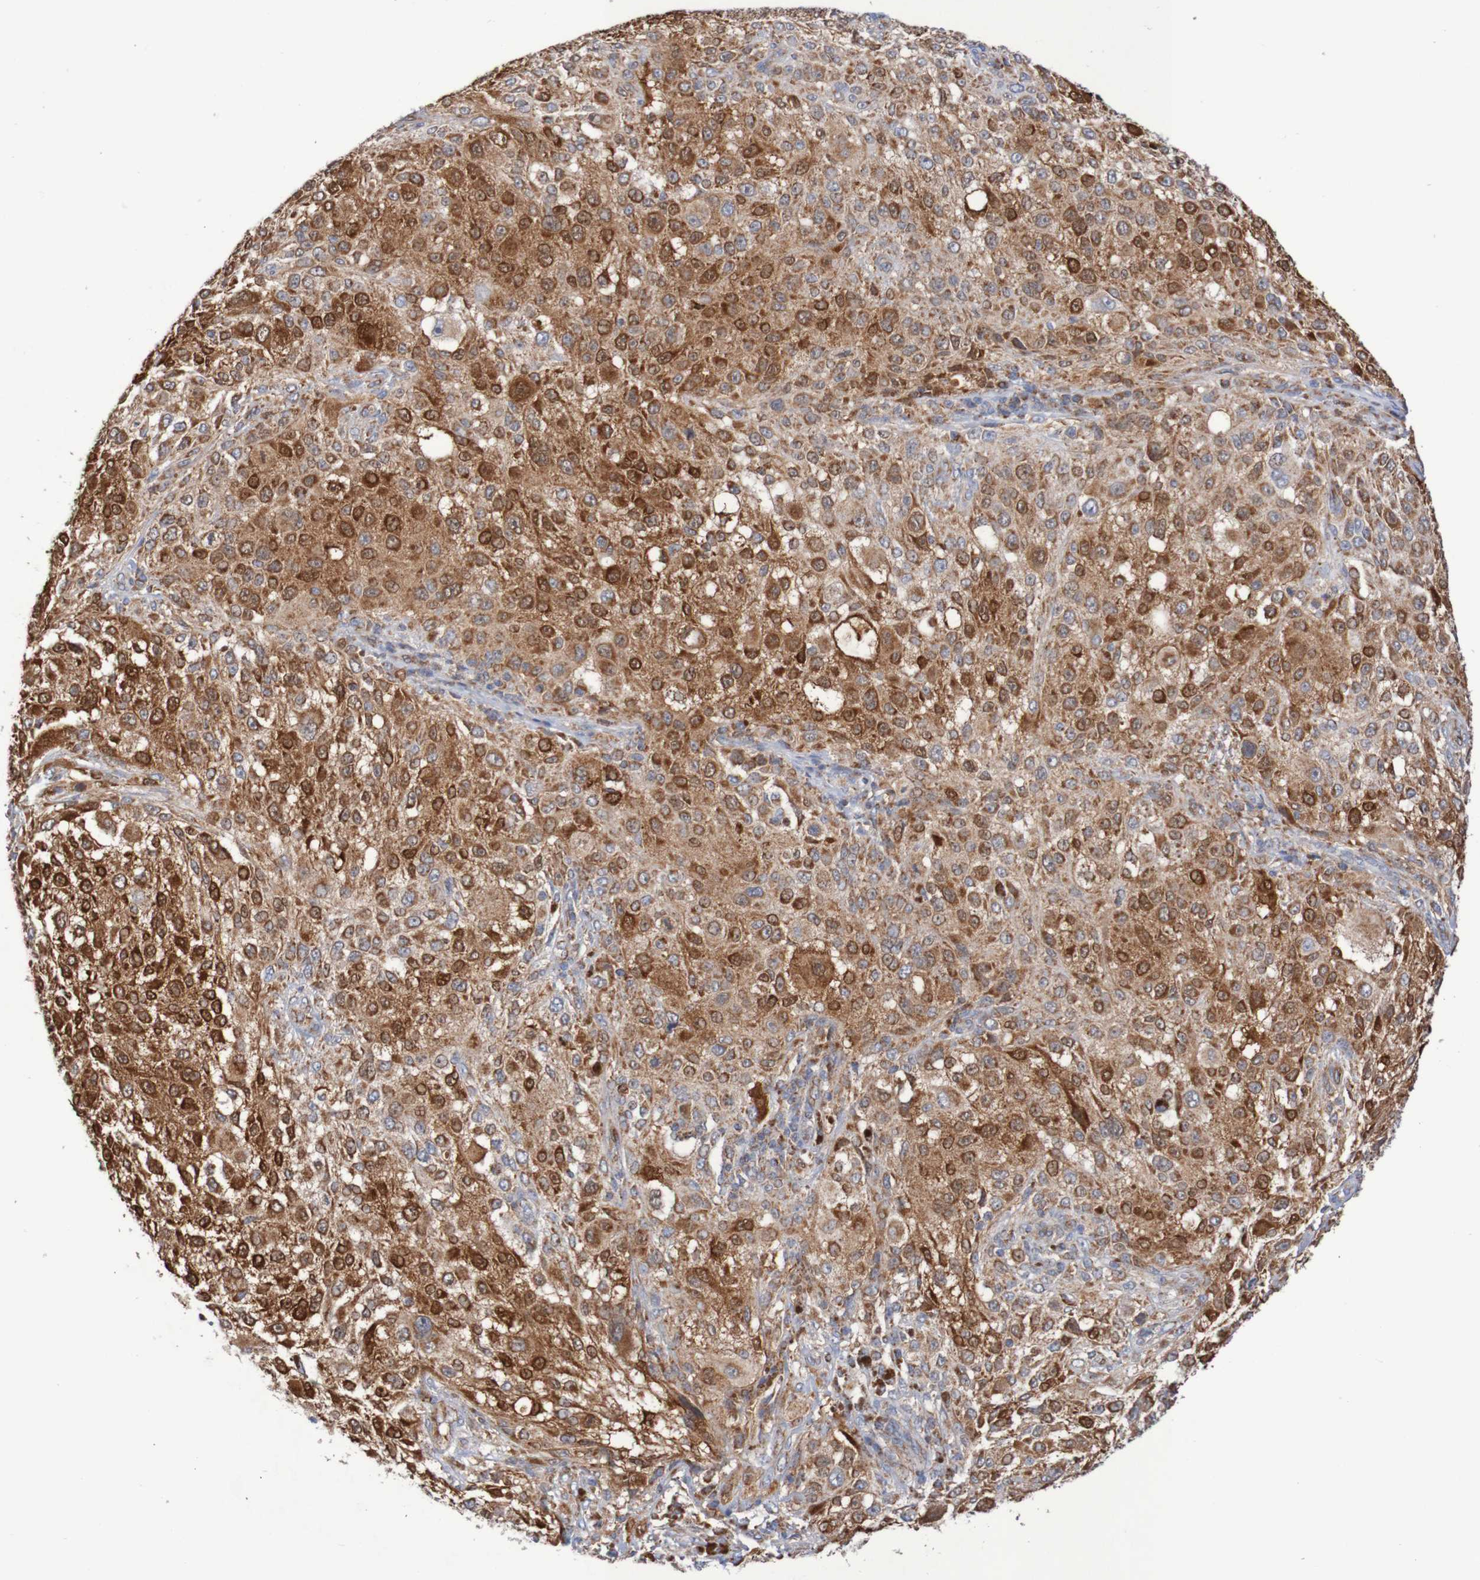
{"staining": {"intensity": "moderate", "quantity": ">75%", "location": "cytoplasmic/membranous"}, "tissue": "melanoma", "cell_type": "Tumor cells", "image_type": "cancer", "snomed": [{"axis": "morphology", "description": "Necrosis, NOS"}, {"axis": "morphology", "description": "Malignant melanoma, NOS"}, {"axis": "topography", "description": "Skin"}], "caption": "Protein staining of malignant melanoma tissue demonstrates moderate cytoplasmic/membranous expression in approximately >75% of tumor cells.", "gene": "MMEL1", "patient": {"sex": "female", "age": 87}}